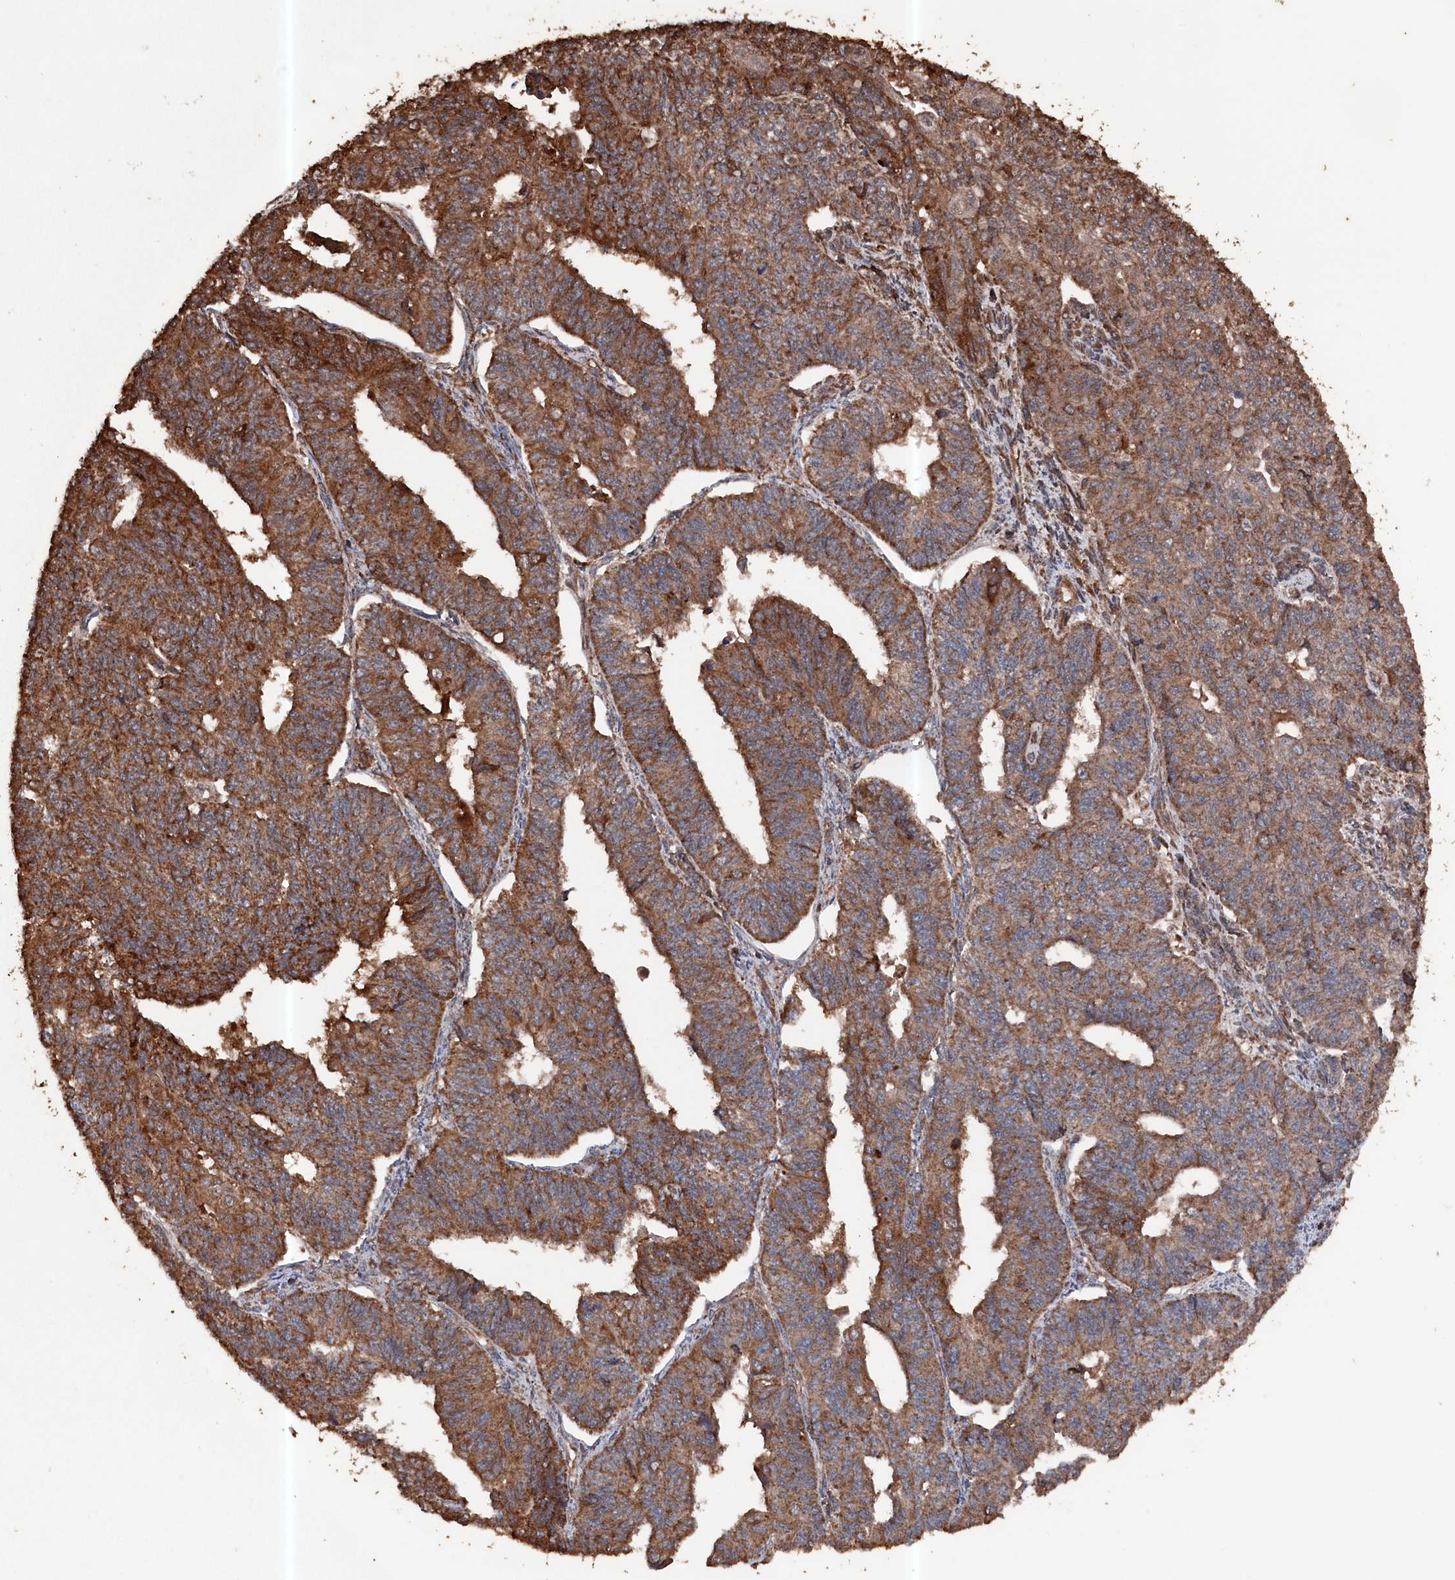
{"staining": {"intensity": "strong", "quantity": ">75%", "location": "cytoplasmic/membranous"}, "tissue": "endometrial cancer", "cell_type": "Tumor cells", "image_type": "cancer", "snomed": [{"axis": "morphology", "description": "Adenocarcinoma, NOS"}, {"axis": "topography", "description": "Endometrium"}], "caption": "Immunohistochemical staining of human endometrial cancer displays high levels of strong cytoplasmic/membranous protein positivity in approximately >75% of tumor cells.", "gene": "SNX33", "patient": {"sex": "female", "age": 32}}